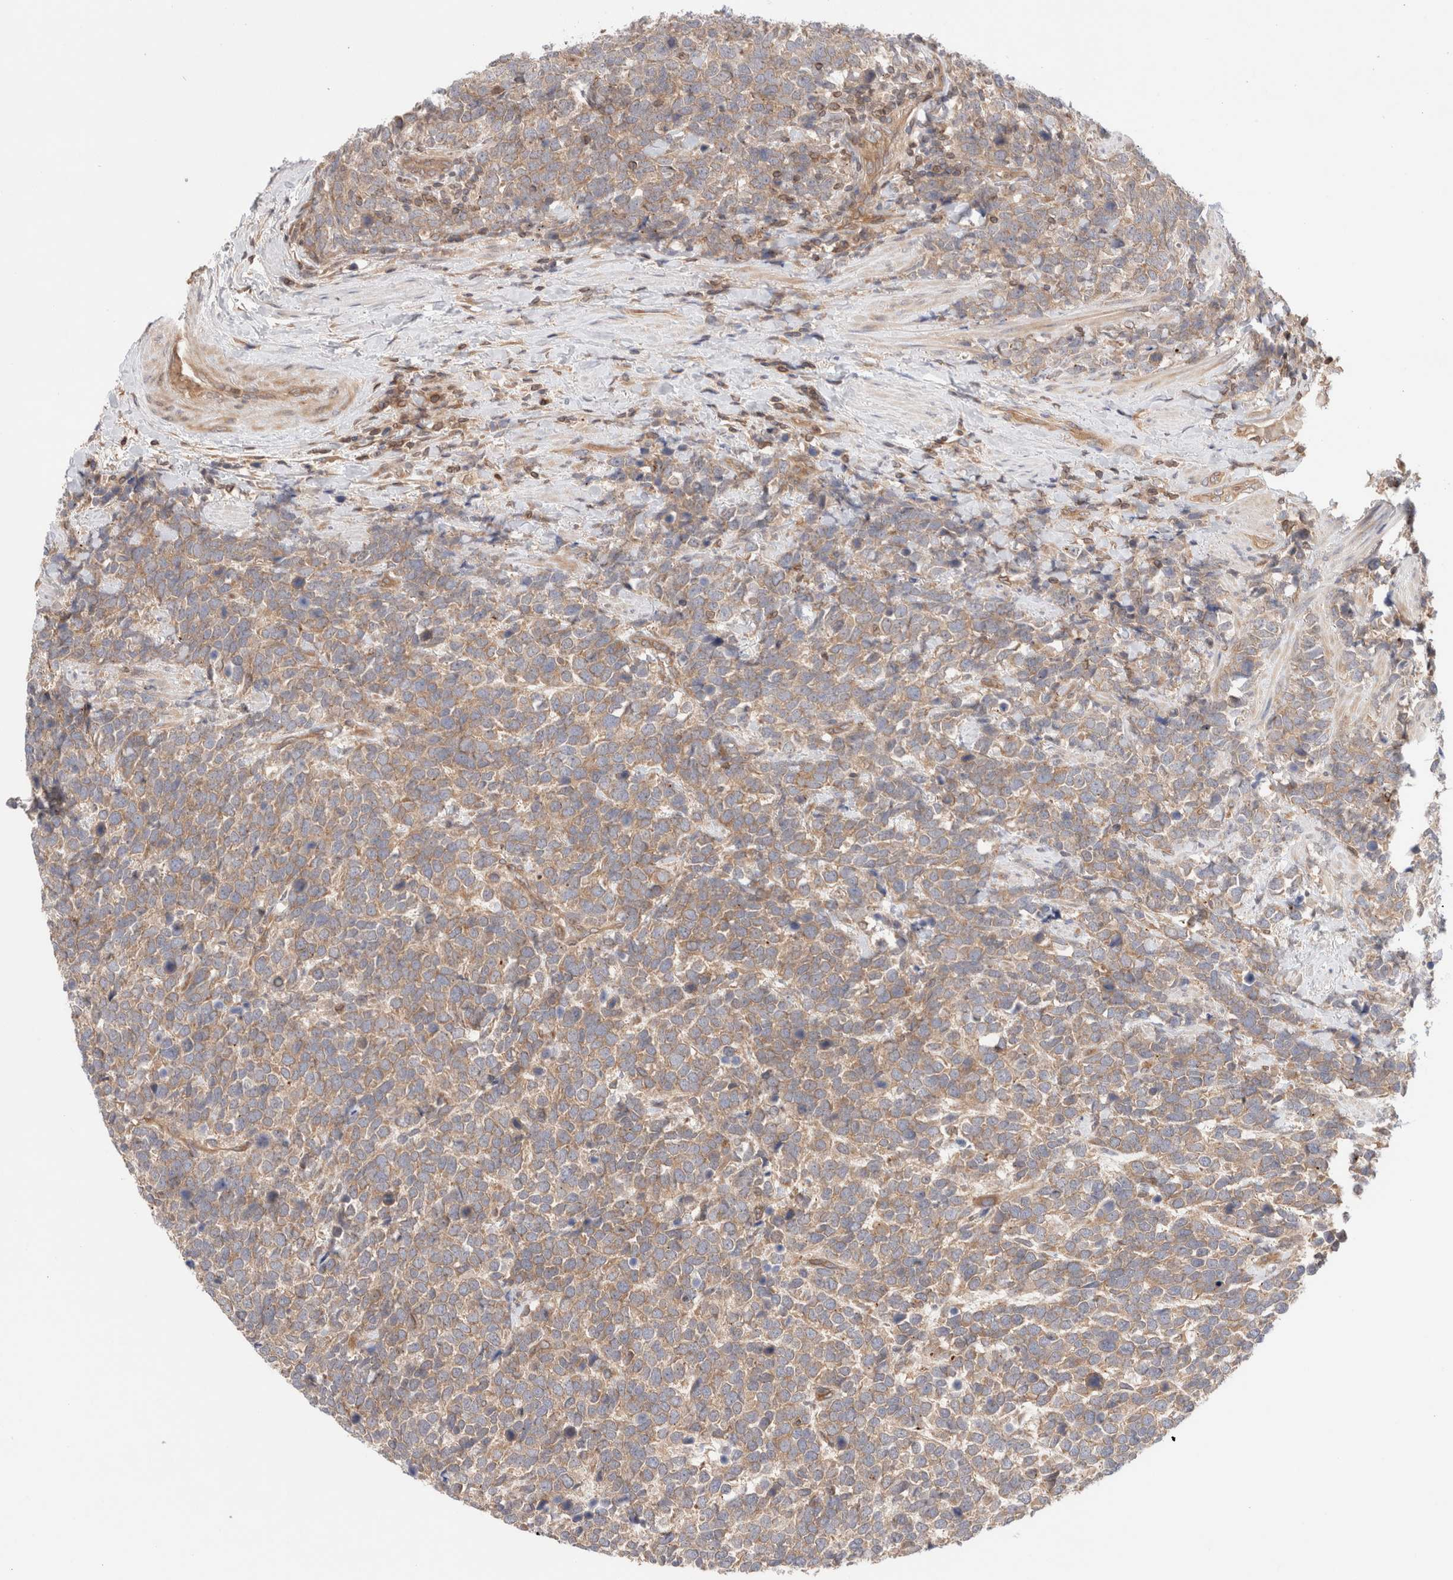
{"staining": {"intensity": "moderate", "quantity": ">75%", "location": "cytoplasmic/membranous"}, "tissue": "urothelial cancer", "cell_type": "Tumor cells", "image_type": "cancer", "snomed": [{"axis": "morphology", "description": "Urothelial carcinoma, High grade"}, {"axis": "topography", "description": "Urinary bladder"}], "caption": "Immunohistochemistry (DAB) staining of human high-grade urothelial carcinoma shows moderate cytoplasmic/membranous protein expression in about >75% of tumor cells.", "gene": "SIKE1", "patient": {"sex": "female", "age": 82}}